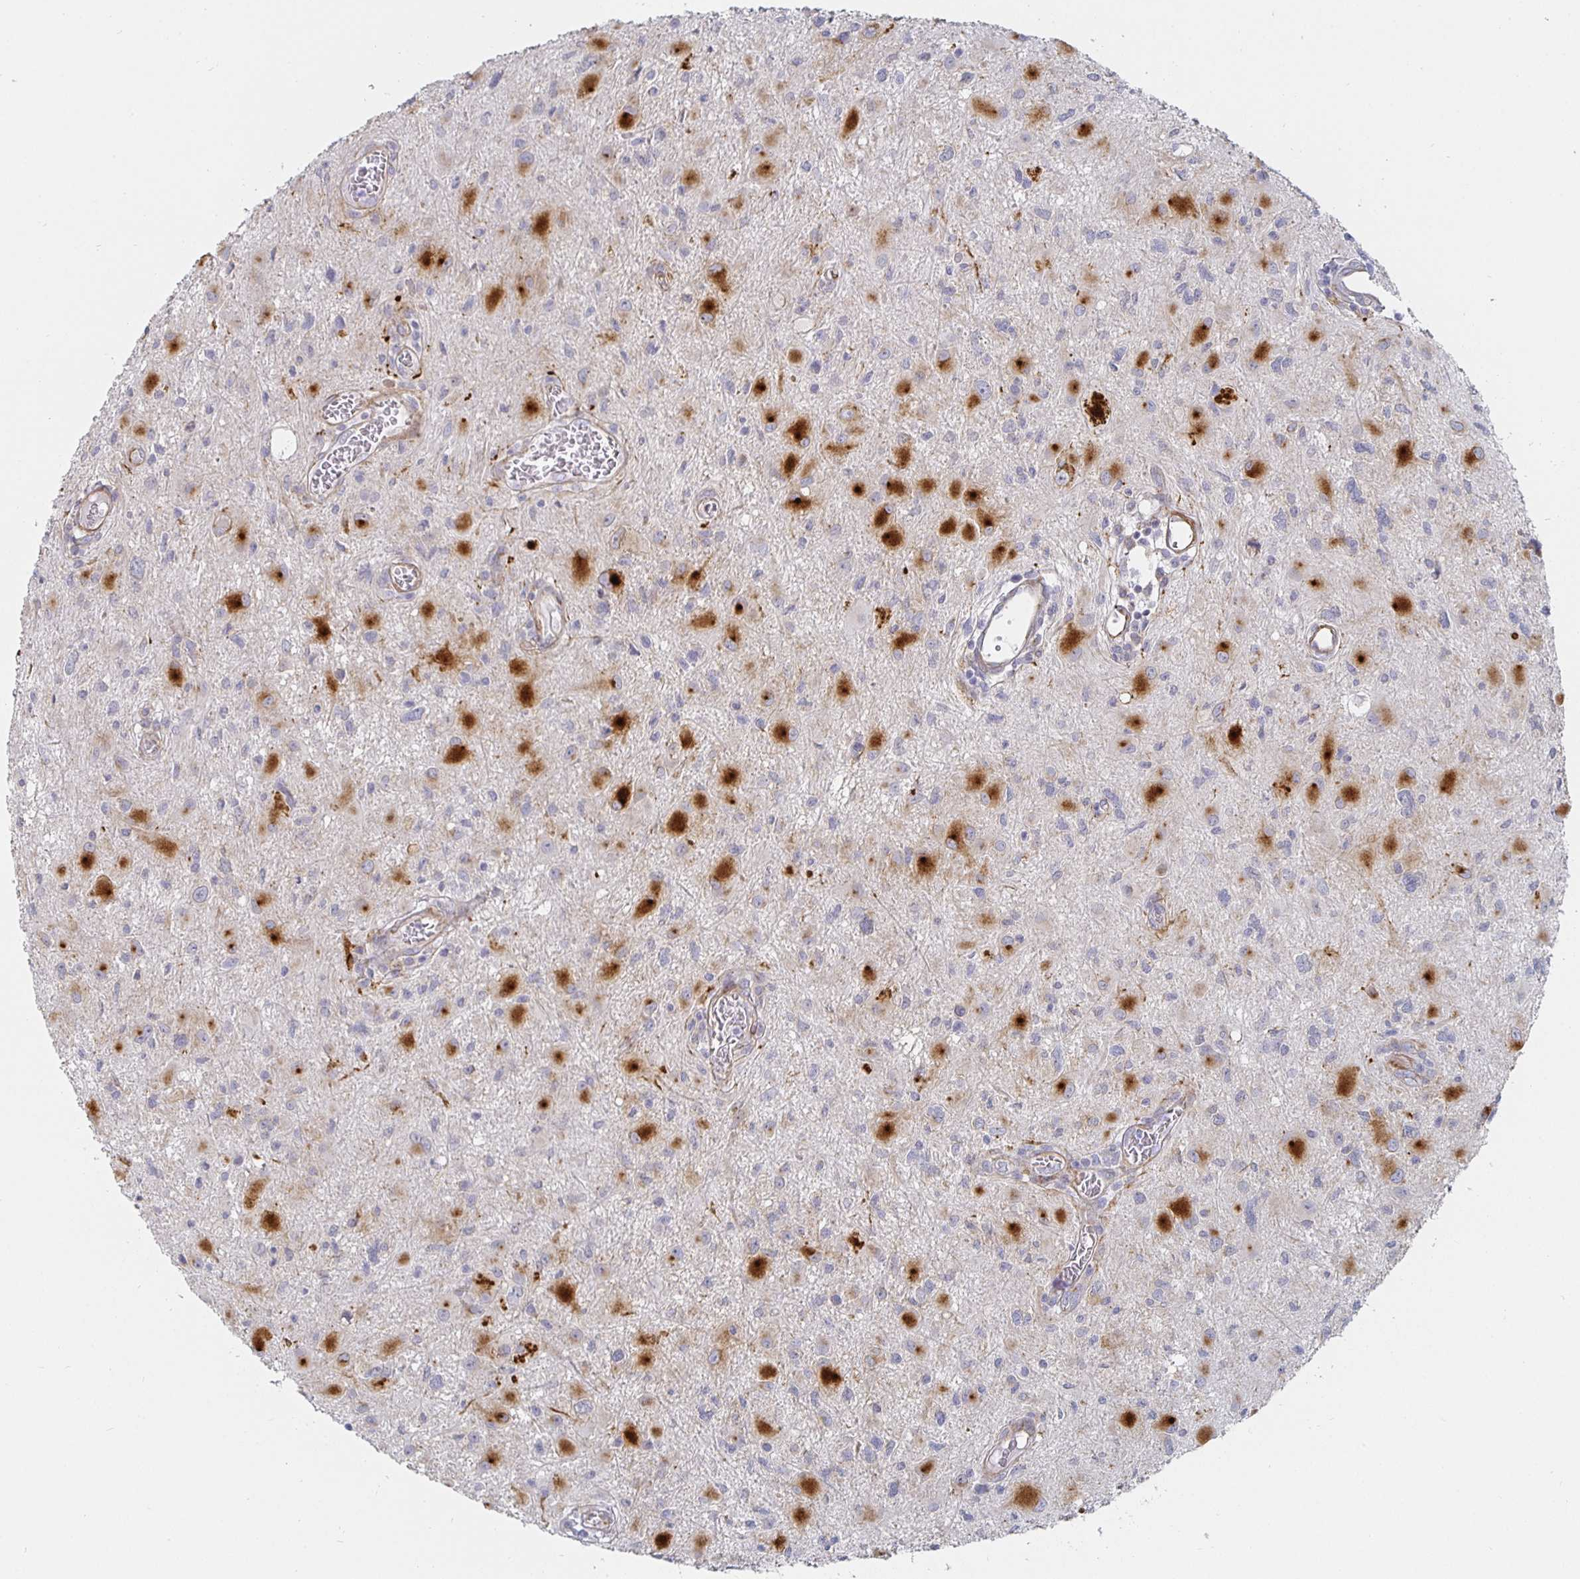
{"staining": {"intensity": "strong", "quantity": "25%-75%", "location": "cytoplasmic/membranous"}, "tissue": "glioma", "cell_type": "Tumor cells", "image_type": "cancer", "snomed": [{"axis": "morphology", "description": "Glioma, malignant, High grade"}, {"axis": "topography", "description": "Brain"}], "caption": "DAB (3,3'-diaminobenzidine) immunohistochemical staining of glioma demonstrates strong cytoplasmic/membranous protein positivity in approximately 25%-75% of tumor cells.", "gene": "S100G", "patient": {"sex": "male", "age": 54}}